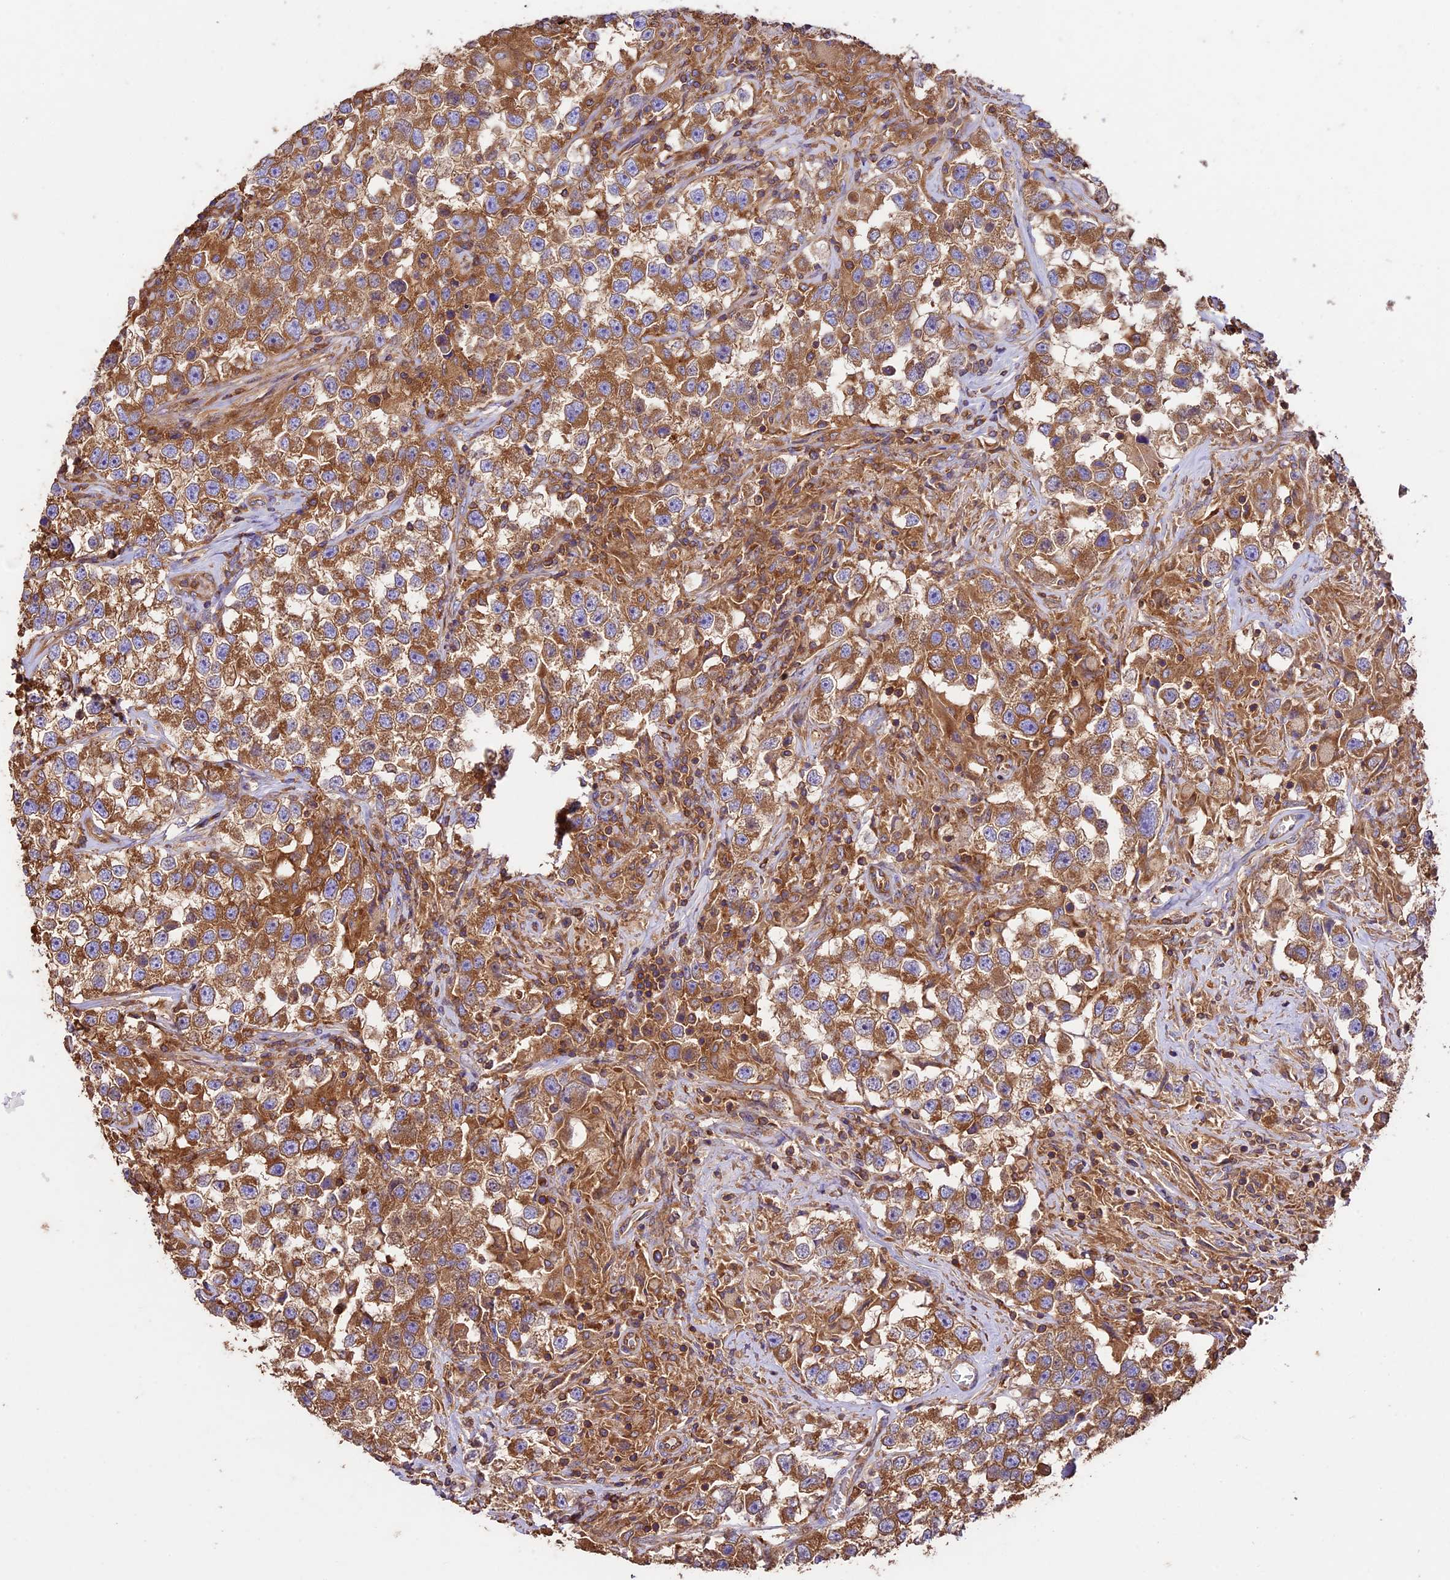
{"staining": {"intensity": "moderate", "quantity": ">75%", "location": "cytoplasmic/membranous"}, "tissue": "testis cancer", "cell_type": "Tumor cells", "image_type": "cancer", "snomed": [{"axis": "morphology", "description": "Seminoma, NOS"}, {"axis": "topography", "description": "Testis"}], "caption": "A micrograph of human seminoma (testis) stained for a protein displays moderate cytoplasmic/membranous brown staining in tumor cells.", "gene": "KARS1", "patient": {"sex": "male", "age": 46}}